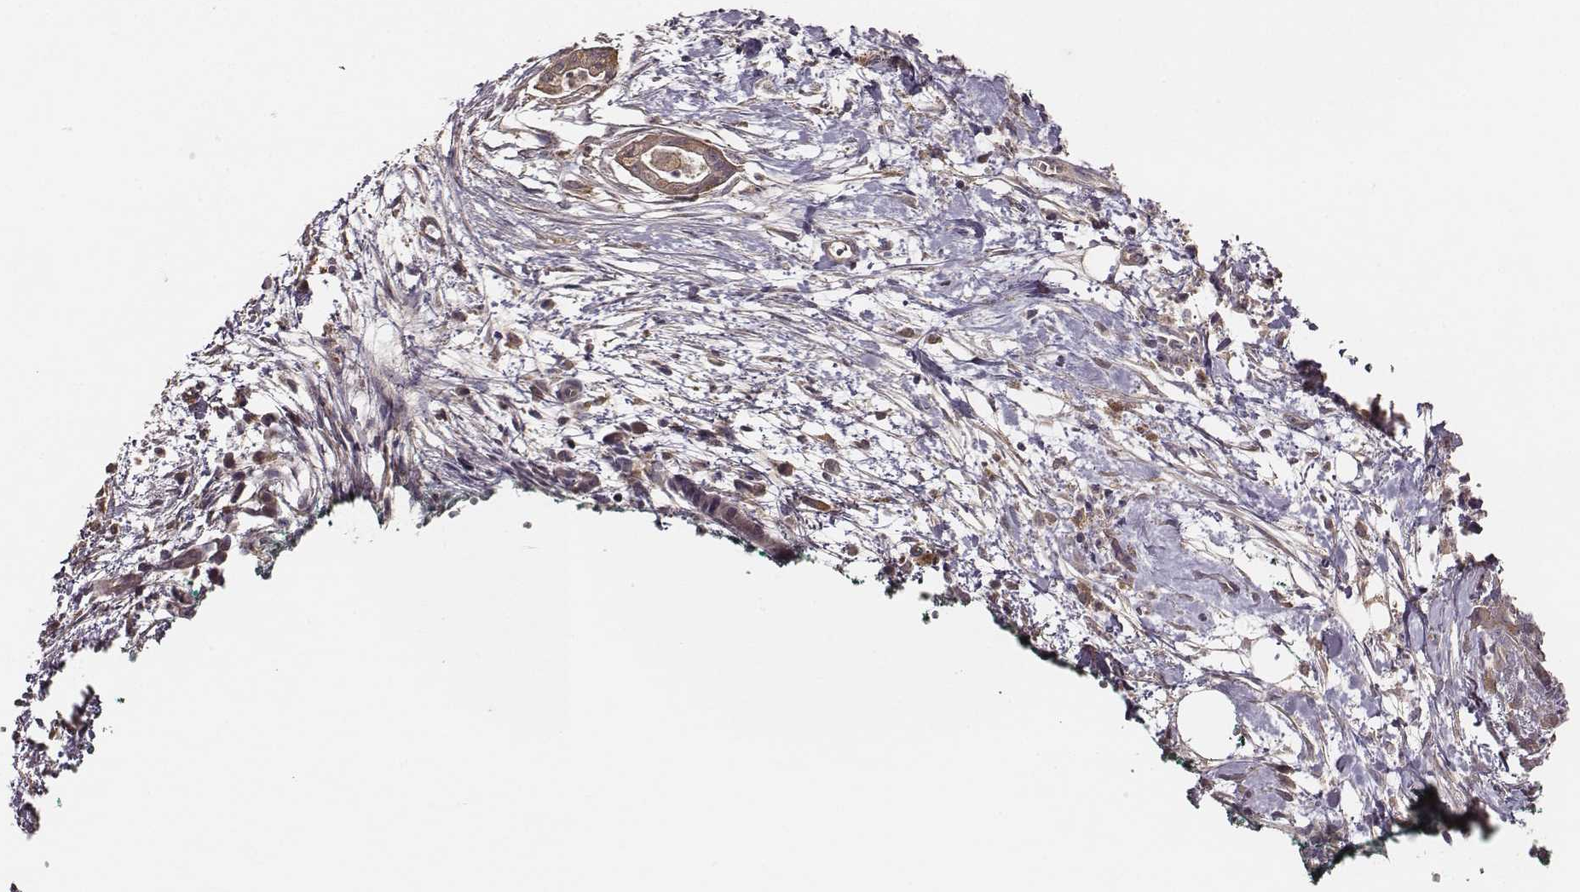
{"staining": {"intensity": "moderate", "quantity": ">75%", "location": "cytoplasmic/membranous"}, "tissue": "pancreatic cancer", "cell_type": "Tumor cells", "image_type": "cancer", "snomed": [{"axis": "morphology", "description": "Normal tissue, NOS"}, {"axis": "morphology", "description": "Adenocarcinoma, NOS"}, {"axis": "topography", "description": "Lymph node"}, {"axis": "topography", "description": "Pancreas"}], "caption": "Protein staining by immunohistochemistry (IHC) shows moderate cytoplasmic/membranous positivity in about >75% of tumor cells in pancreatic cancer (adenocarcinoma).", "gene": "VPS26A", "patient": {"sex": "female", "age": 58}}